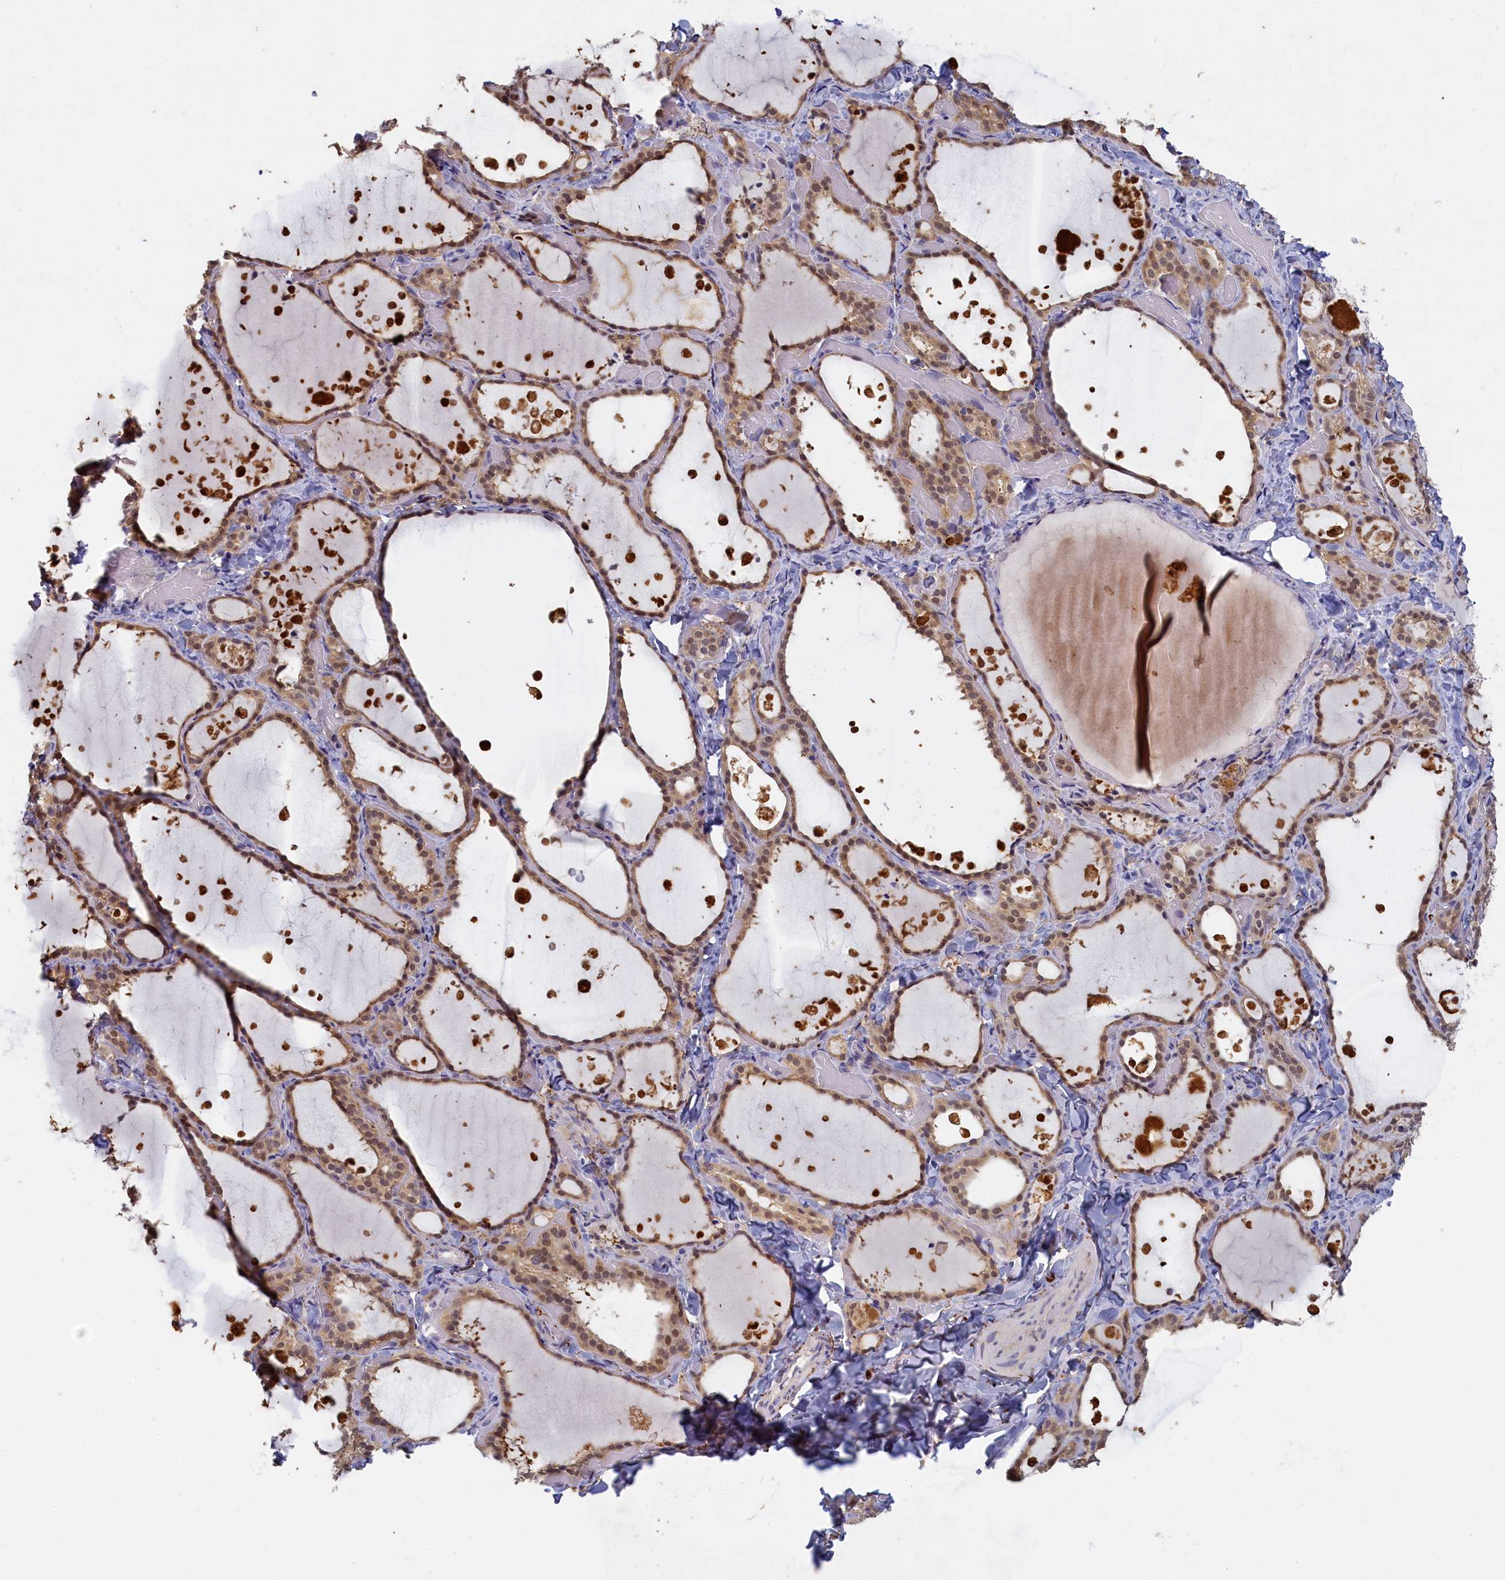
{"staining": {"intensity": "moderate", "quantity": ">75%", "location": "cytoplasmic/membranous,nuclear"}, "tissue": "thyroid gland", "cell_type": "Glandular cells", "image_type": "normal", "snomed": [{"axis": "morphology", "description": "Normal tissue, NOS"}, {"axis": "topography", "description": "Thyroid gland"}], "caption": "Immunohistochemistry (IHC) staining of unremarkable thyroid gland, which exhibits medium levels of moderate cytoplasmic/membranous,nuclear positivity in about >75% of glandular cells indicating moderate cytoplasmic/membranous,nuclear protein positivity. The staining was performed using DAB (brown) for protein detection and nuclei were counterstained in hematoxylin (blue).", "gene": "UCHL3", "patient": {"sex": "female", "age": 44}}